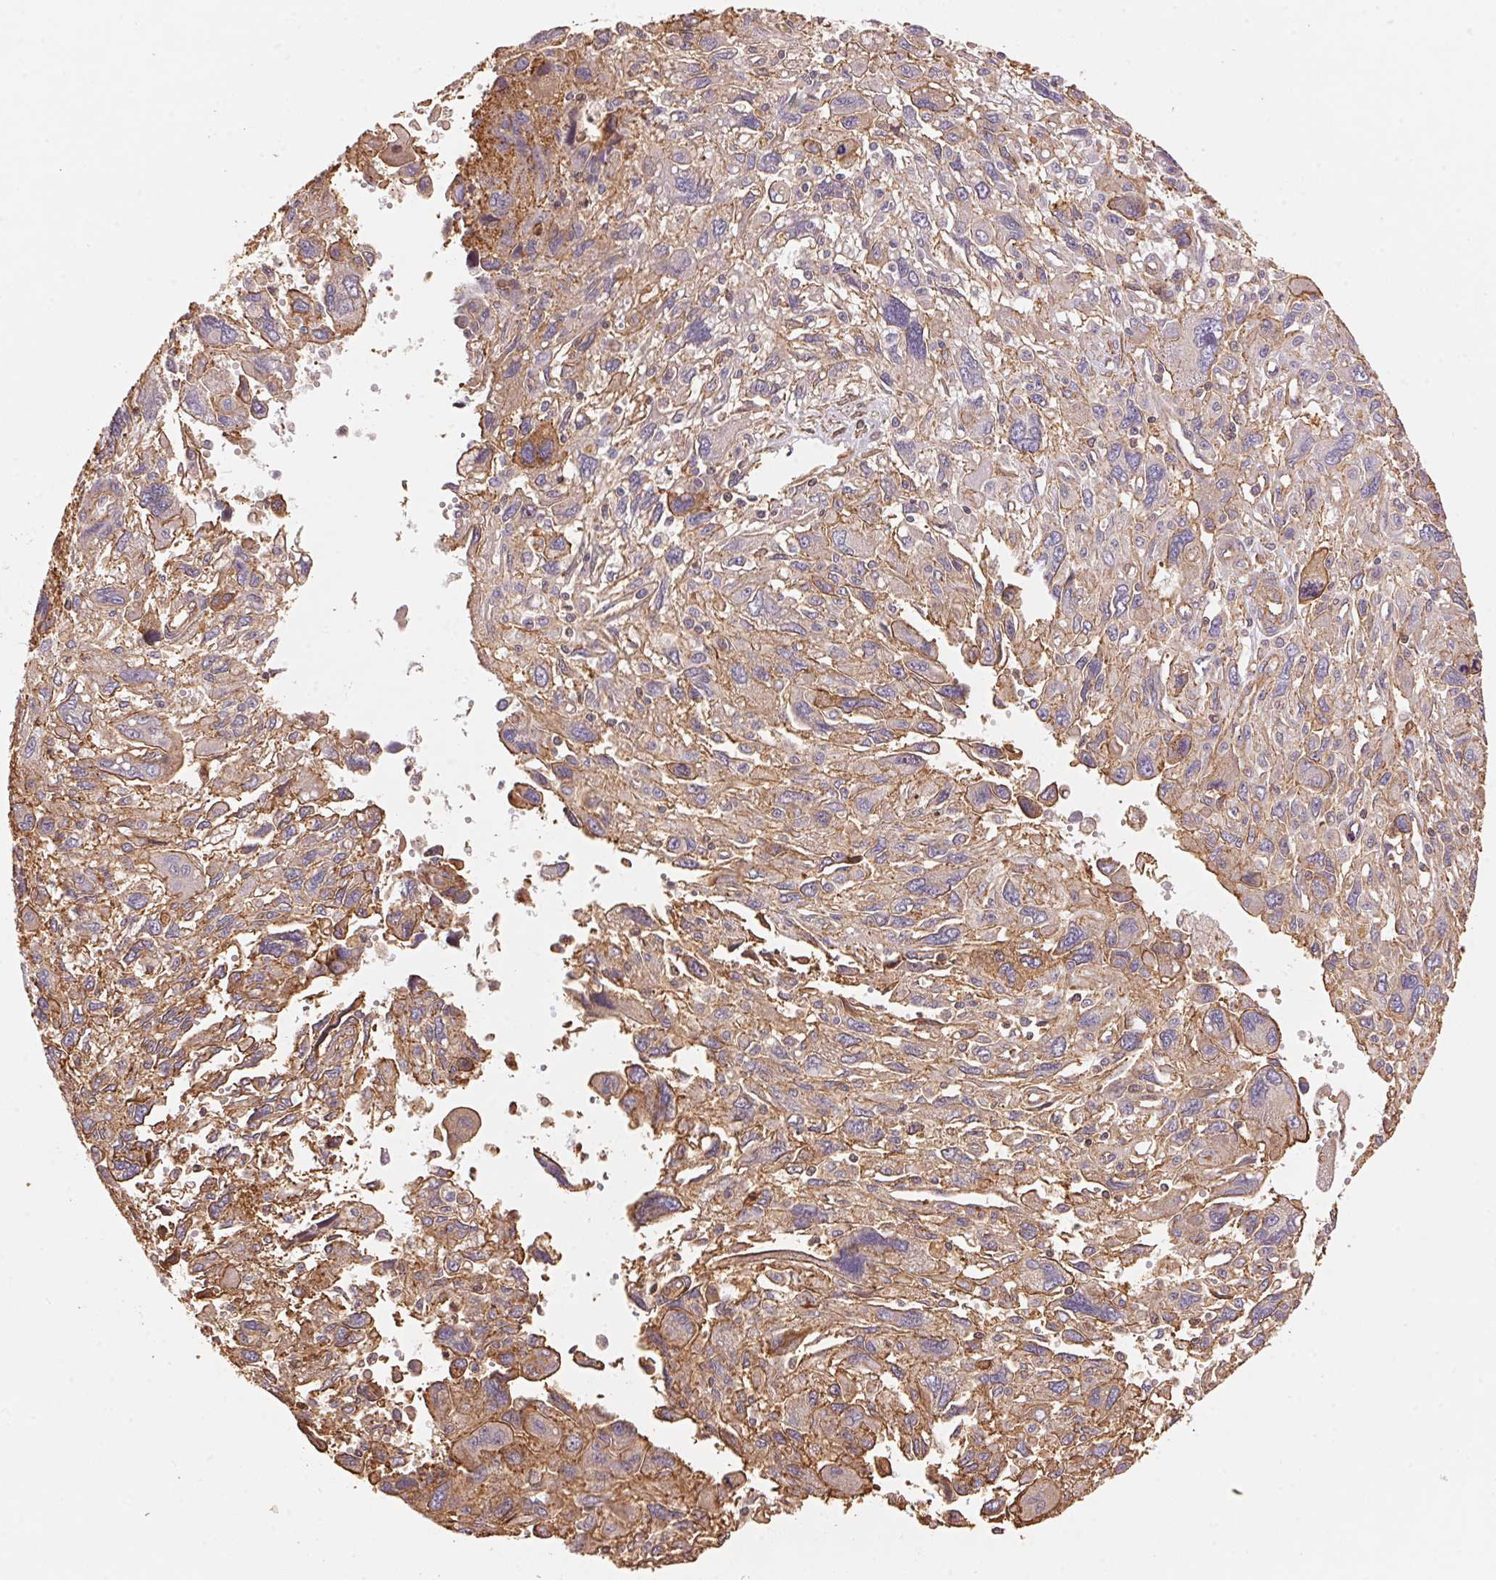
{"staining": {"intensity": "moderate", "quantity": ">75%", "location": "cytoplasmic/membranous"}, "tissue": "pancreatic cancer", "cell_type": "Tumor cells", "image_type": "cancer", "snomed": [{"axis": "morphology", "description": "Adenocarcinoma, NOS"}, {"axis": "topography", "description": "Pancreas"}], "caption": "Tumor cells reveal medium levels of moderate cytoplasmic/membranous staining in approximately >75% of cells in human pancreatic cancer (adenocarcinoma).", "gene": "FRAS1", "patient": {"sex": "female", "age": 47}}